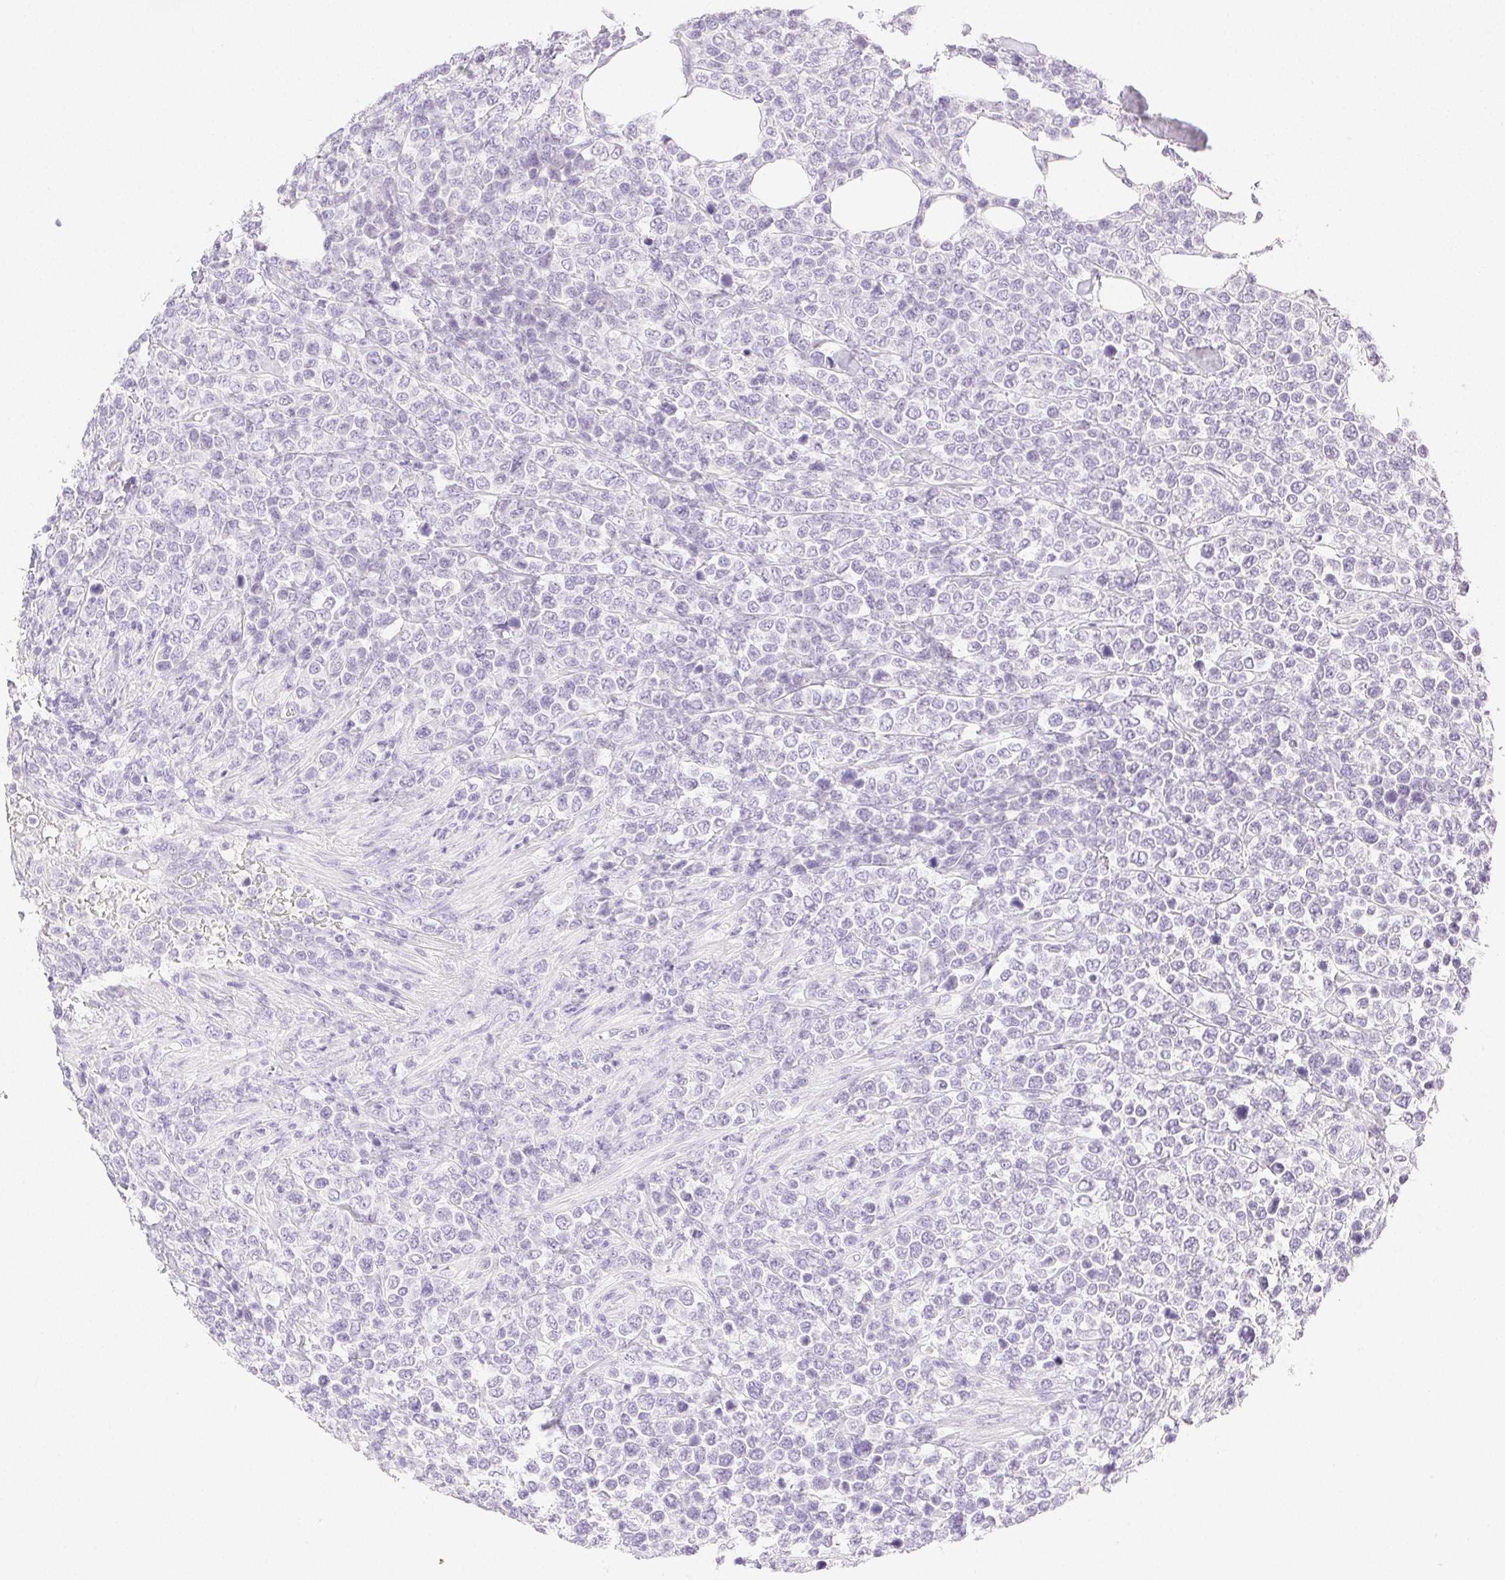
{"staining": {"intensity": "negative", "quantity": "none", "location": "none"}, "tissue": "lymphoma", "cell_type": "Tumor cells", "image_type": "cancer", "snomed": [{"axis": "morphology", "description": "Malignant lymphoma, non-Hodgkin's type, High grade"}, {"axis": "topography", "description": "Soft tissue"}], "caption": "The immunohistochemistry (IHC) image has no significant staining in tumor cells of lymphoma tissue.", "gene": "SPACA4", "patient": {"sex": "female", "age": 56}}